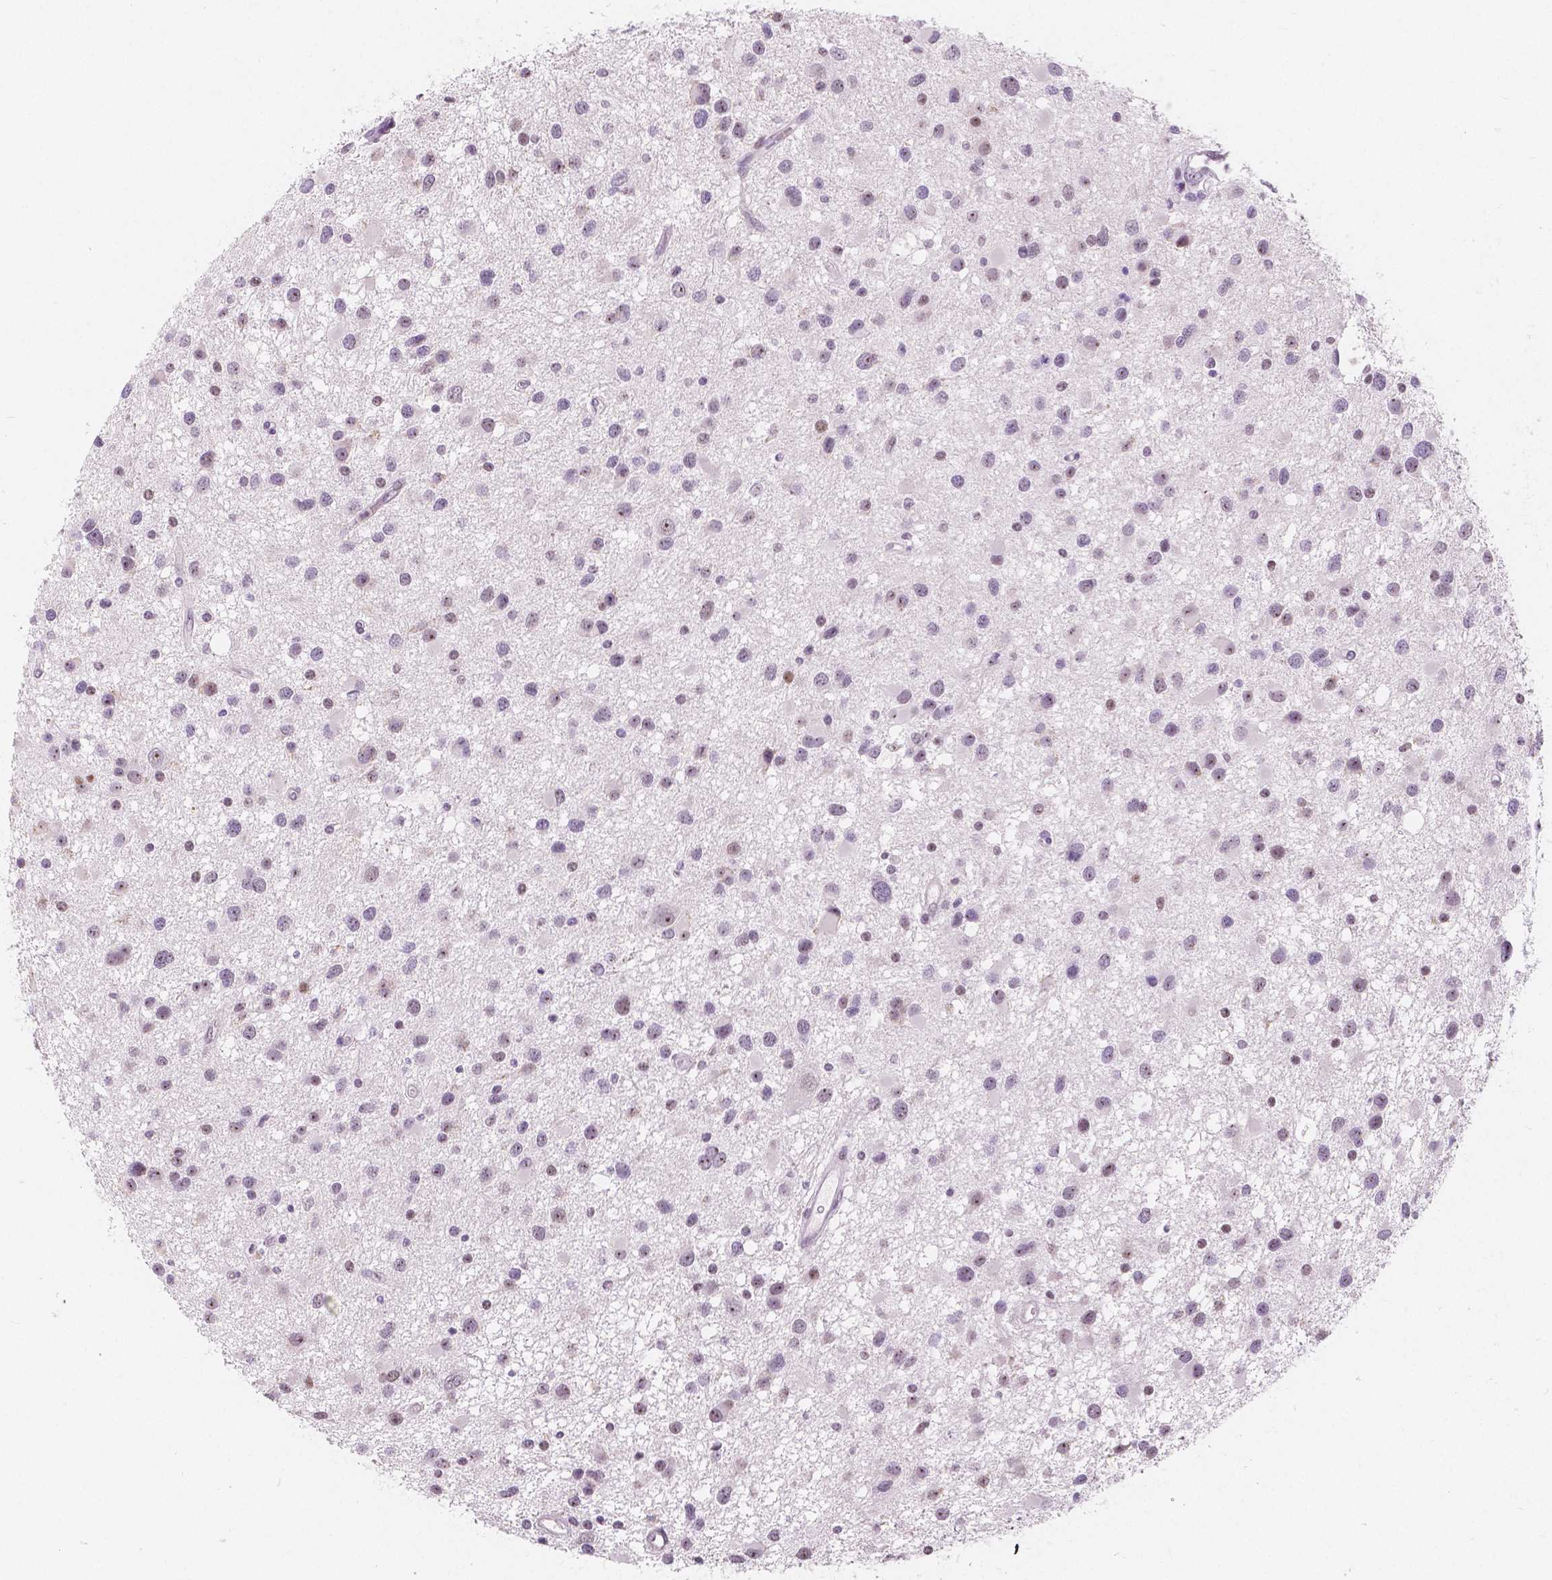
{"staining": {"intensity": "weak", "quantity": "25%-75%", "location": "nuclear"}, "tissue": "glioma", "cell_type": "Tumor cells", "image_type": "cancer", "snomed": [{"axis": "morphology", "description": "Glioma, malignant, Low grade"}, {"axis": "topography", "description": "Brain"}], "caption": "Human glioma stained with a brown dye shows weak nuclear positive expression in about 25%-75% of tumor cells.", "gene": "NOLC1", "patient": {"sex": "female", "age": 32}}